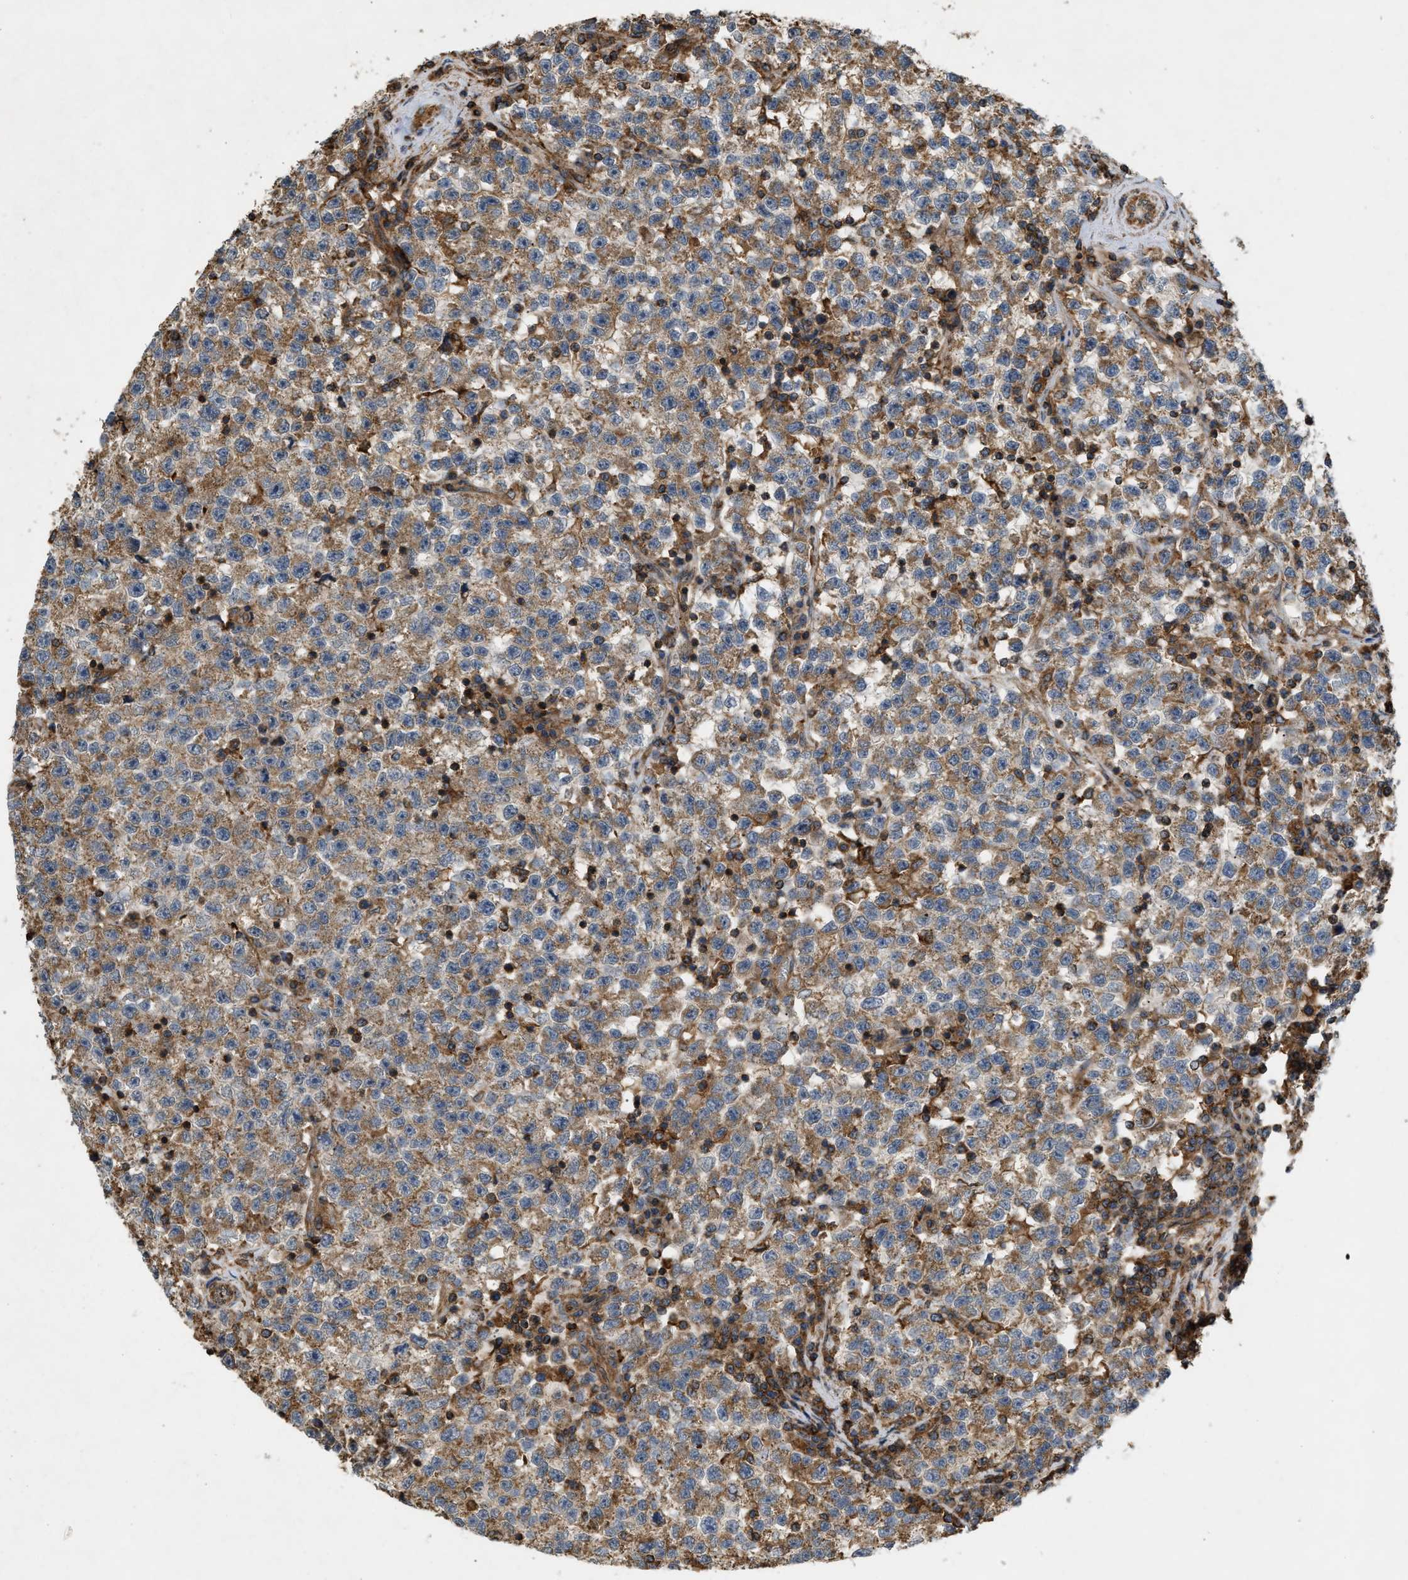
{"staining": {"intensity": "moderate", "quantity": ">75%", "location": "cytoplasmic/membranous"}, "tissue": "testis cancer", "cell_type": "Tumor cells", "image_type": "cancer", "snomed": [{"axis": "morphology", "description": "Seminoma, NOS"}, {"axis": "topography", "description": "Testis"}], "caption": "Immunohistochemical staining of testis cancer demonstrates moderate cytoplasmic/membranous protein expression in approximately >75% of tumor cells.", "gene": "GNB4", "patient": {"sex": "male", "age": 22}}